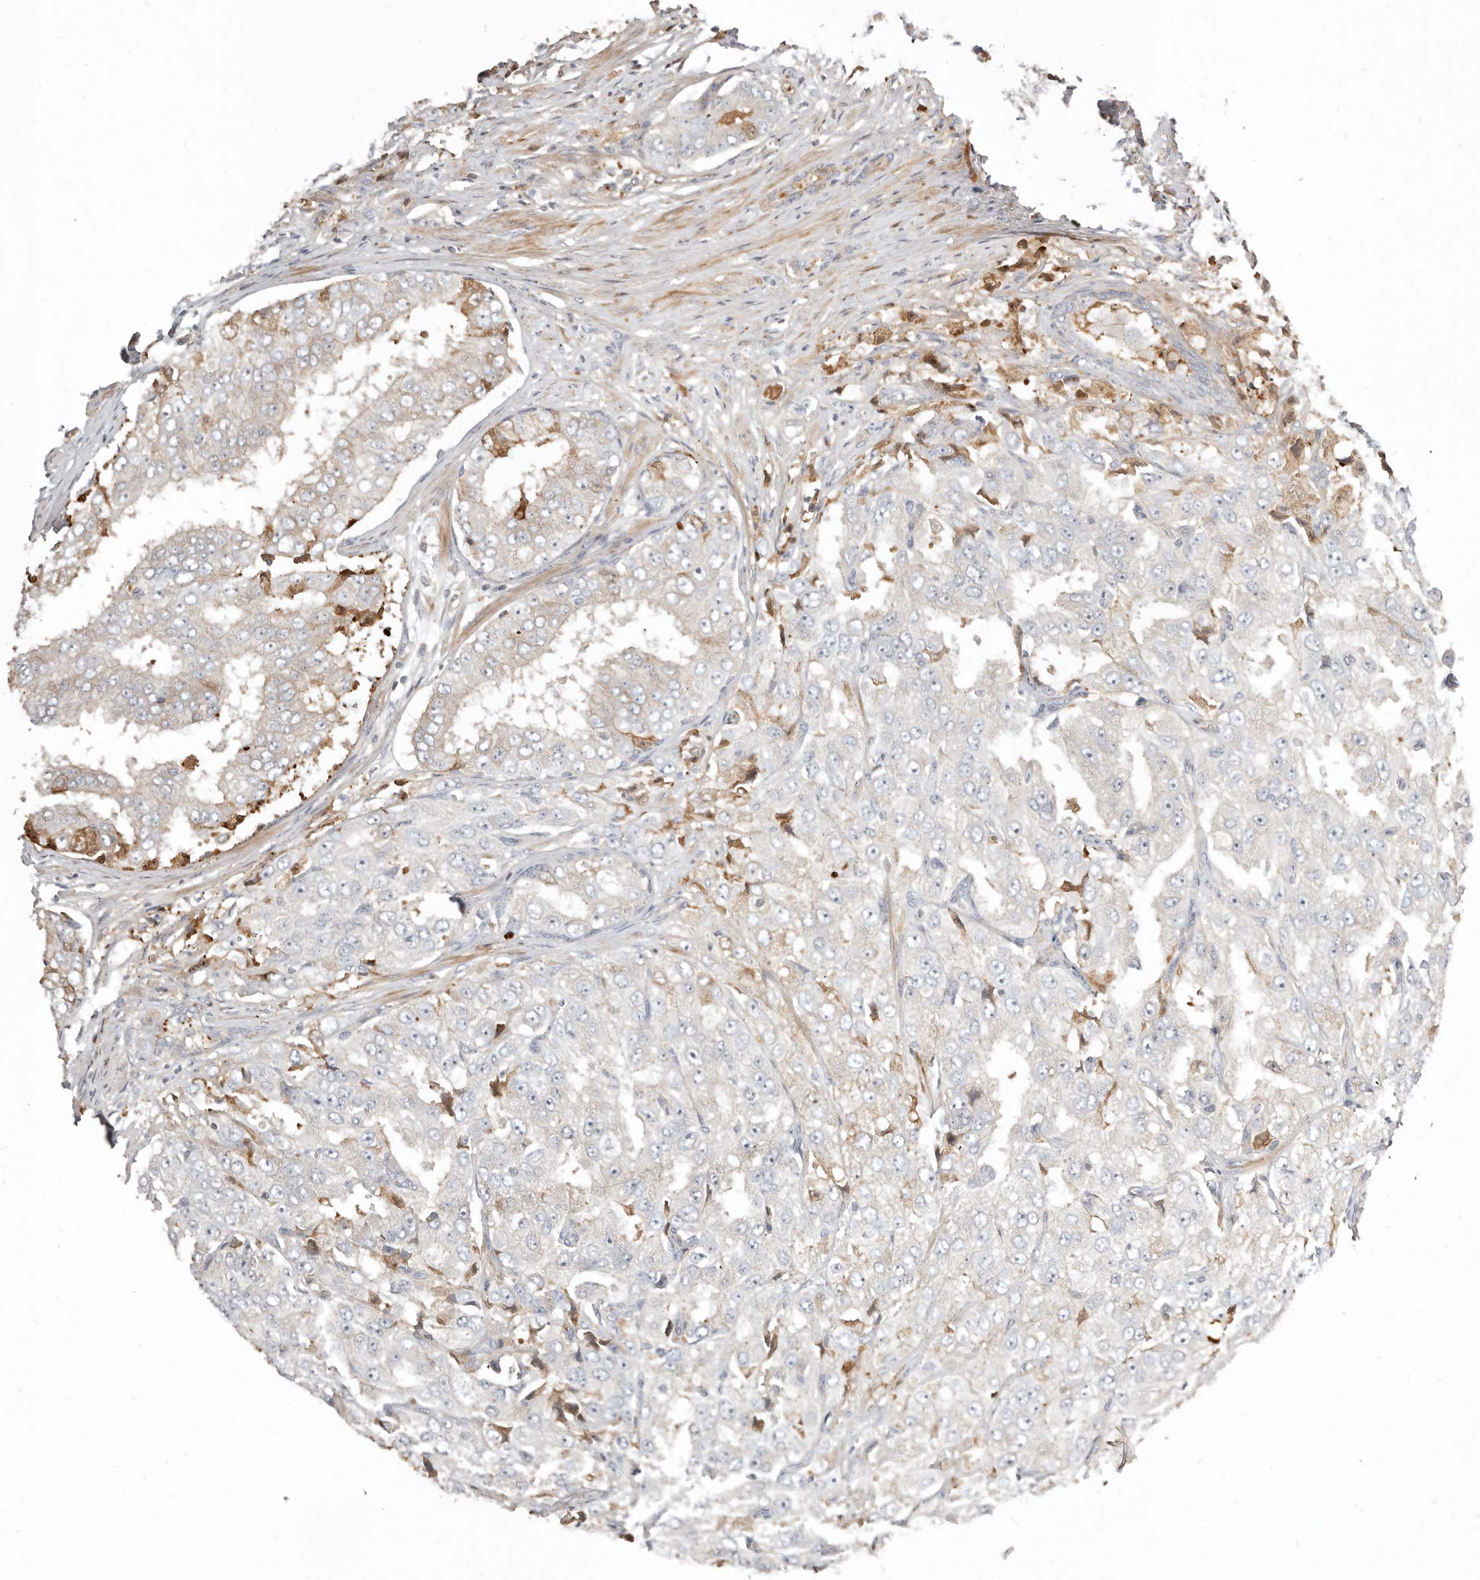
{"staining": {"intensity": "moderate", "quantity": "<25%", "location": "cytoplasmic/membranous"}, "tissue": "prostate cancer", "cell_type": "Tumor cells", "image_type": "cancer", "snomed": [{"axis": "morphology", "description": "Adenocarcinoma, High grade"}, {"axis": "topography", "description": "Prostate"}], "caption": "Immunohistochemistry micrograph of adenocarcinoma (high-grade) (prostate) stained for a protein (brown), which demonstrates low levels of moderate cytoplasmic/membranous staining in approximately <25% of tumor cells.", "gene": "MTFR2", "patient": {"sex": "male", "age": 58}}